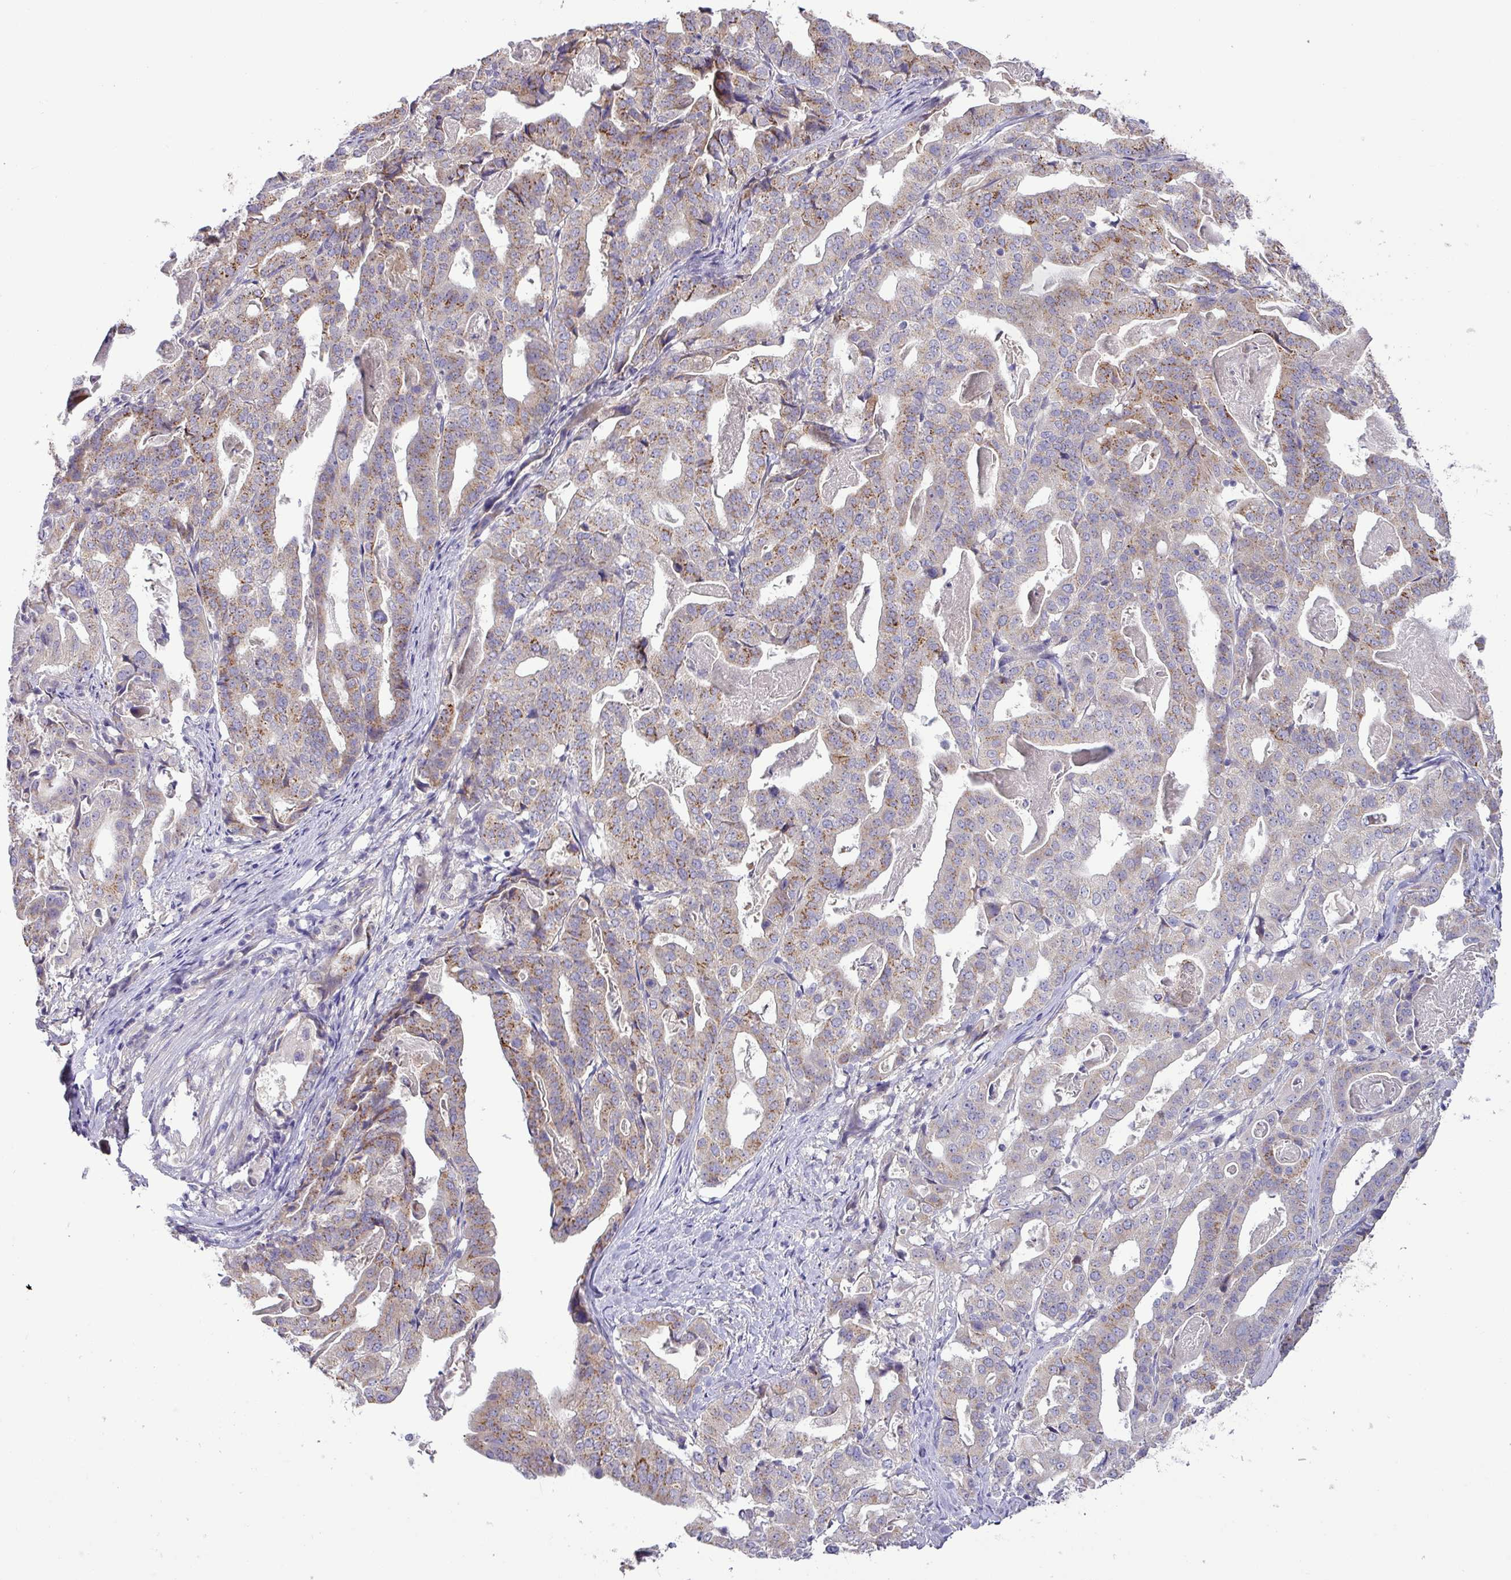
{"staining": {"intensity": "weak", "quantity": "25%-75%", "location": "cytoplasmic/membranous"}, "tissue": "stomach cancer", "cell_type": "Tumor cells", "image_type": "cancer", "snomed": [{"axis": "morphology", "description": "Adenocarcinoma, NOS"}, {"axis": "topography", "description": "Stomach"}], "caption": "Protein staining shows weak cytoplasmic/membranous expression in about 25%-75% of tumor cells in adenocarcinoma (stomach).", "gene": "GALNT12", "patient": {"sex": "male", "age": 48}}